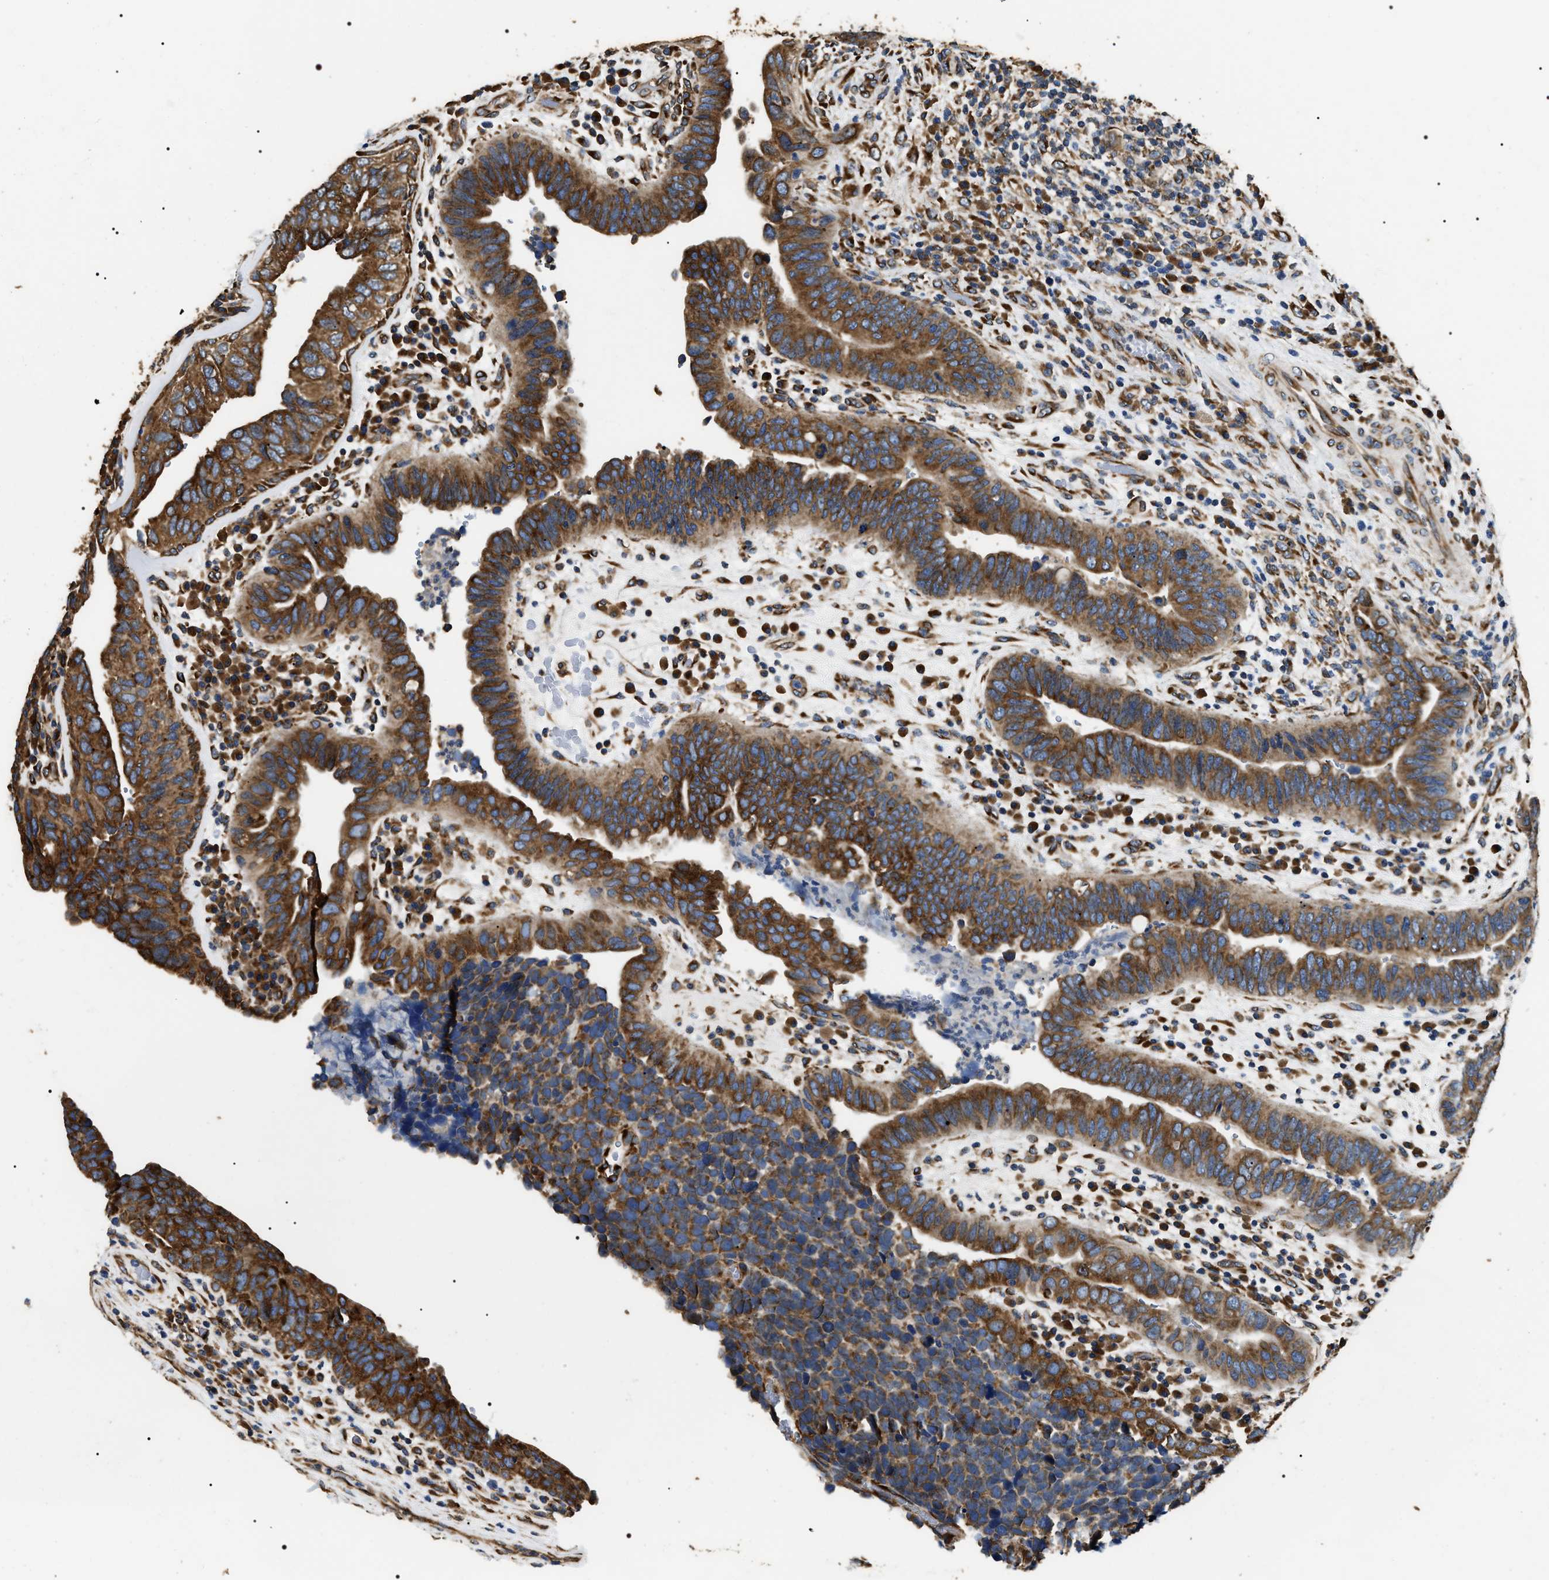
{"staining": {"intensity": "strong", "quantity": ">75%", "location": "cytoplasmic/membranous"}, "tissue": "urothelial cancer", "cell_type": "Tumor cells", "image_type": "cancer", "snomed": [{"axis": "morphology", "description": "Urothelial carcinoma, High grade"}, {"axis": "topography", "description": "Urinary bladder"}], "caption": "Protein expression analysis of high-grade urothelial carcinoma reveals strong cytoplasmic/membranous positivity in approximately >75% of tumor cells.", "gene": "KTN1", "patient": {"sex": "female", "age": 82}}